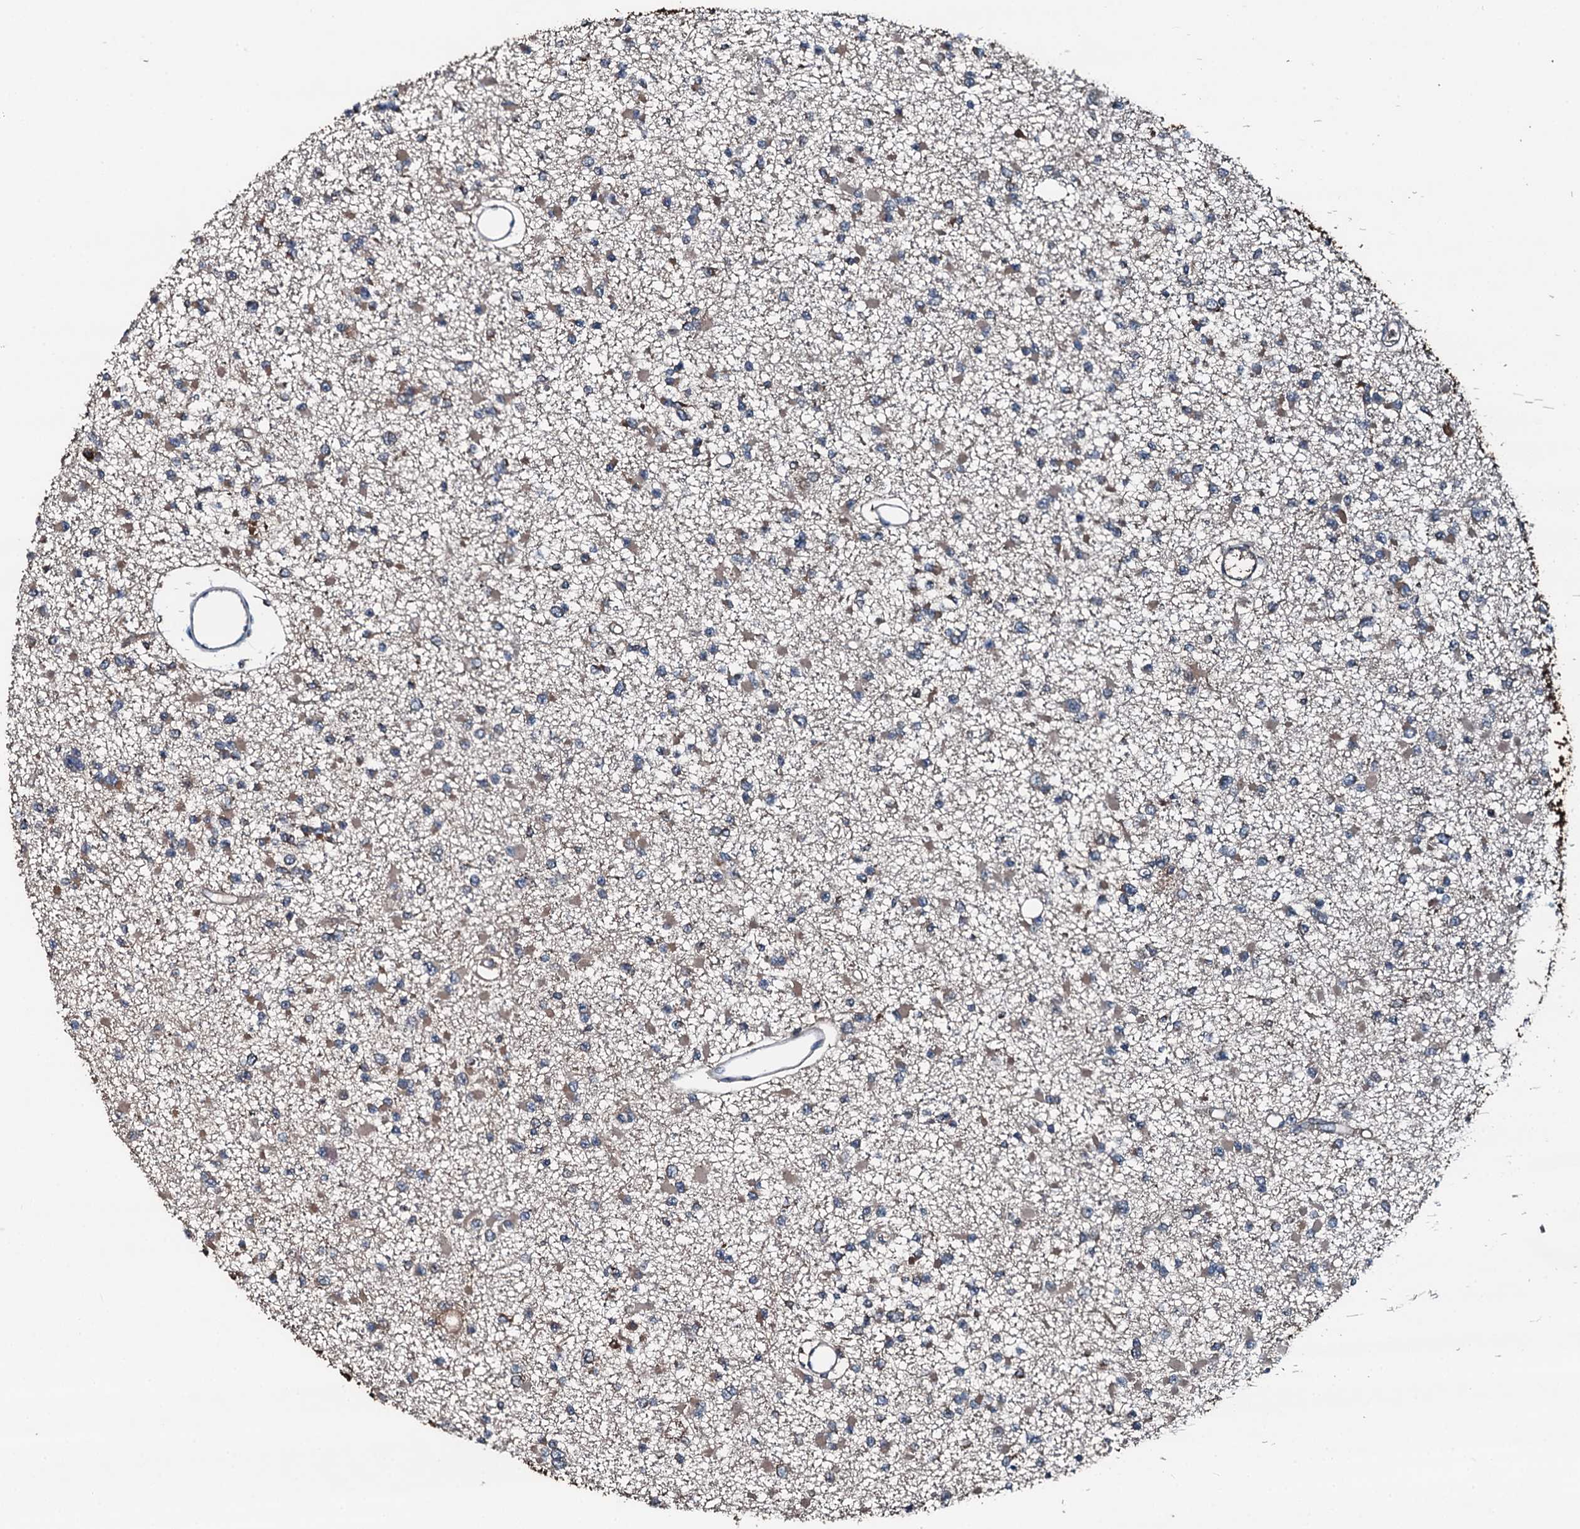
{"staining": {"intensity": "weak", "quantity": "25%-75%", "location": "cytoplasmic/membranous"}, "tissue": "glioma", "cell_type": "Tumor cells", "image_type": "cancer", "snomed": [{"axis": "morphology", "description": "Glioma, malignant, Low grade"}, {"axis": "topography", "description": "Brain"}], "caption": "Glioma stained for a protein (brown) reveals weak cytoplasmic/membranous positive expression in approximately 25%-75% of tumor cells.", "gene": "AARS1", "patient": {"sex": "female", "age": 22}}